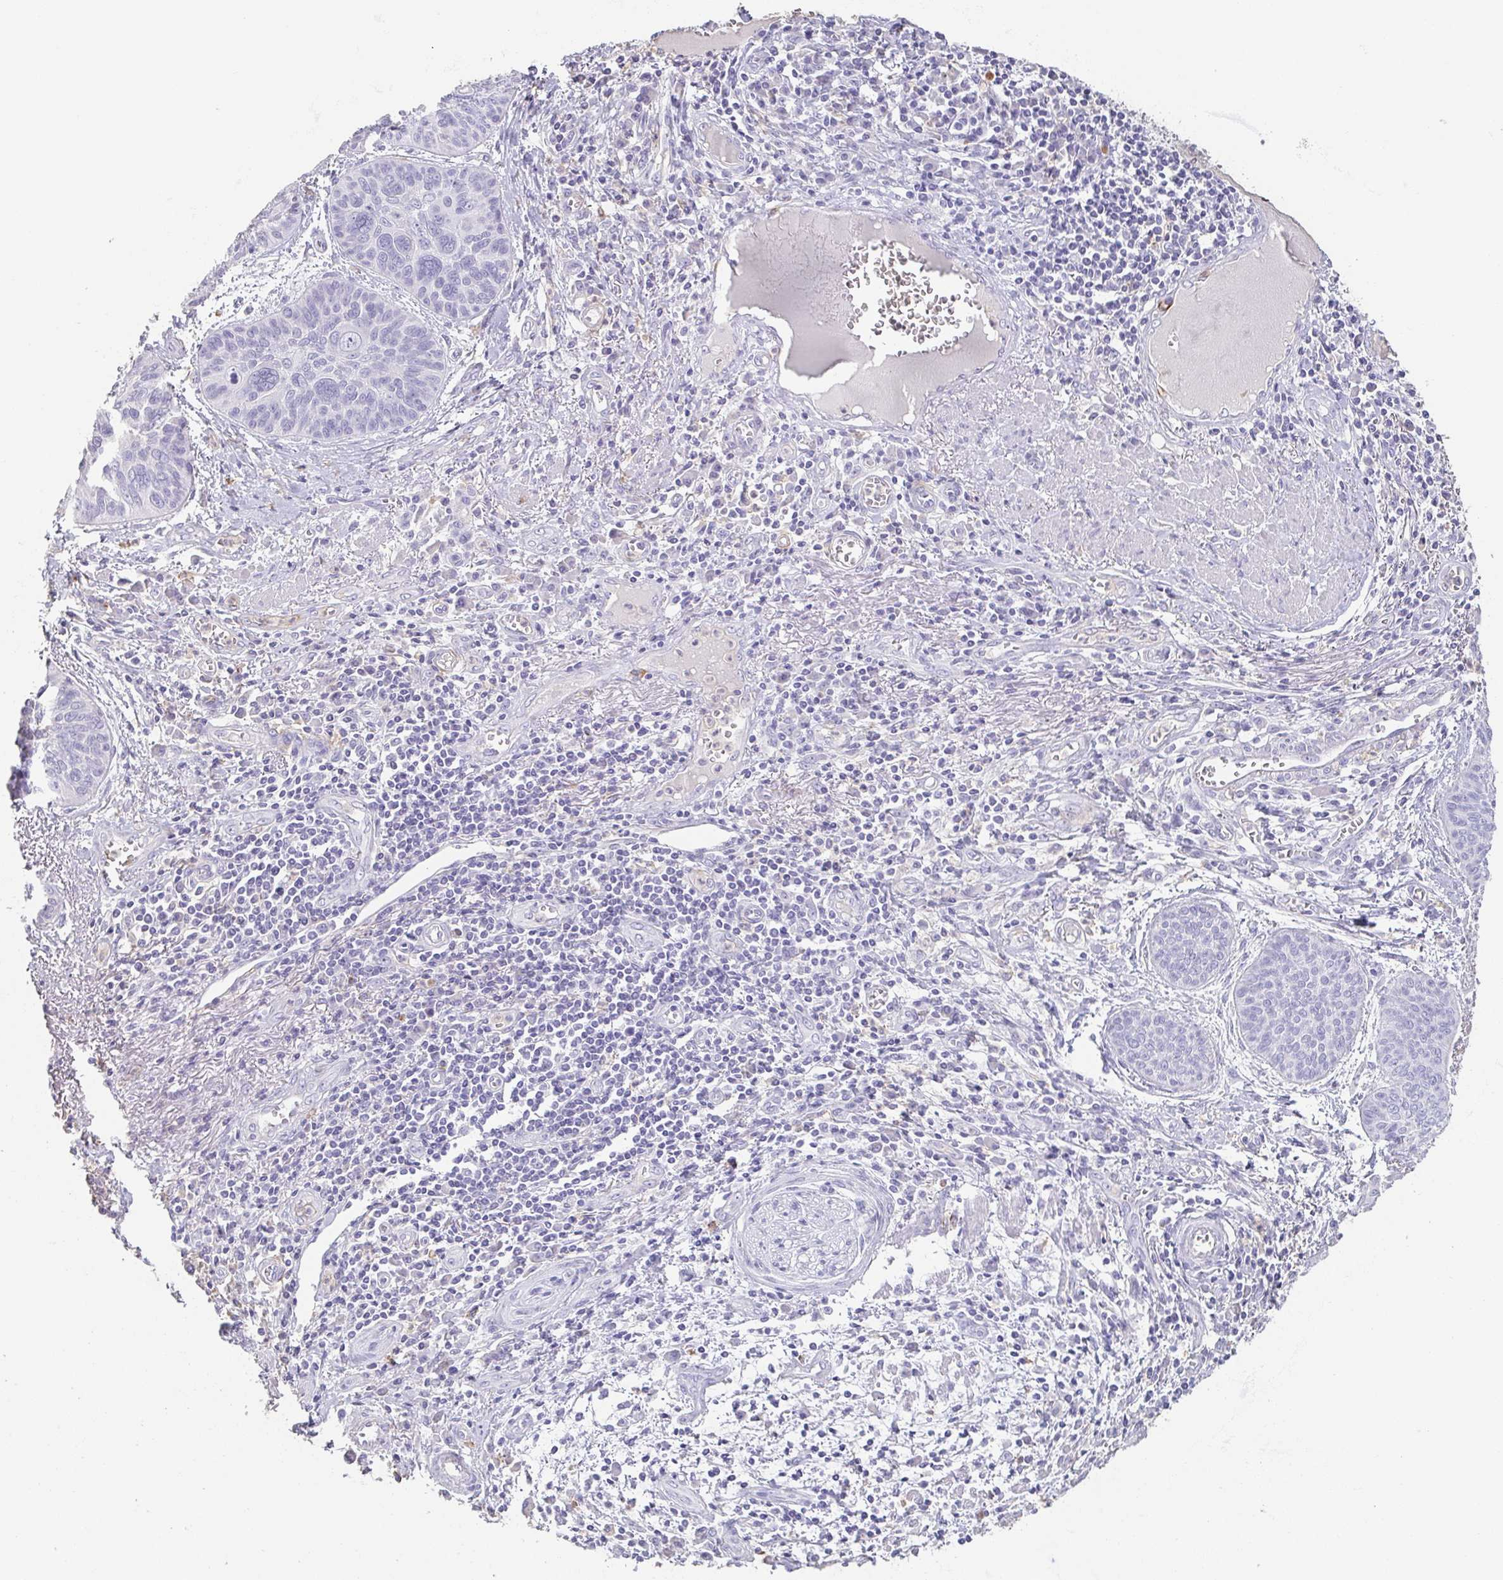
{"staining": {"intensity": "negative", "quantity": "none", "location": "none"}, "tissue": "lung cancer", "cell_type": "Tumor cells", "image_type": "cancer", "snomed": [{"axis": "morphology", "description": "Squamous cell carcinoma, NOS"}, {"axis": "topography", "description": "Lung"}], "caption": "A photomicrograph of lung cancer stained for a protein displays no brown staining in tumor cells. Brightfield microscopy of IHC stained with DAB (brown) and hematoxylin (blue), captured at high magnification.", "gene": "BPIFA2", "patient": {"sex": "male", "age": 74}}